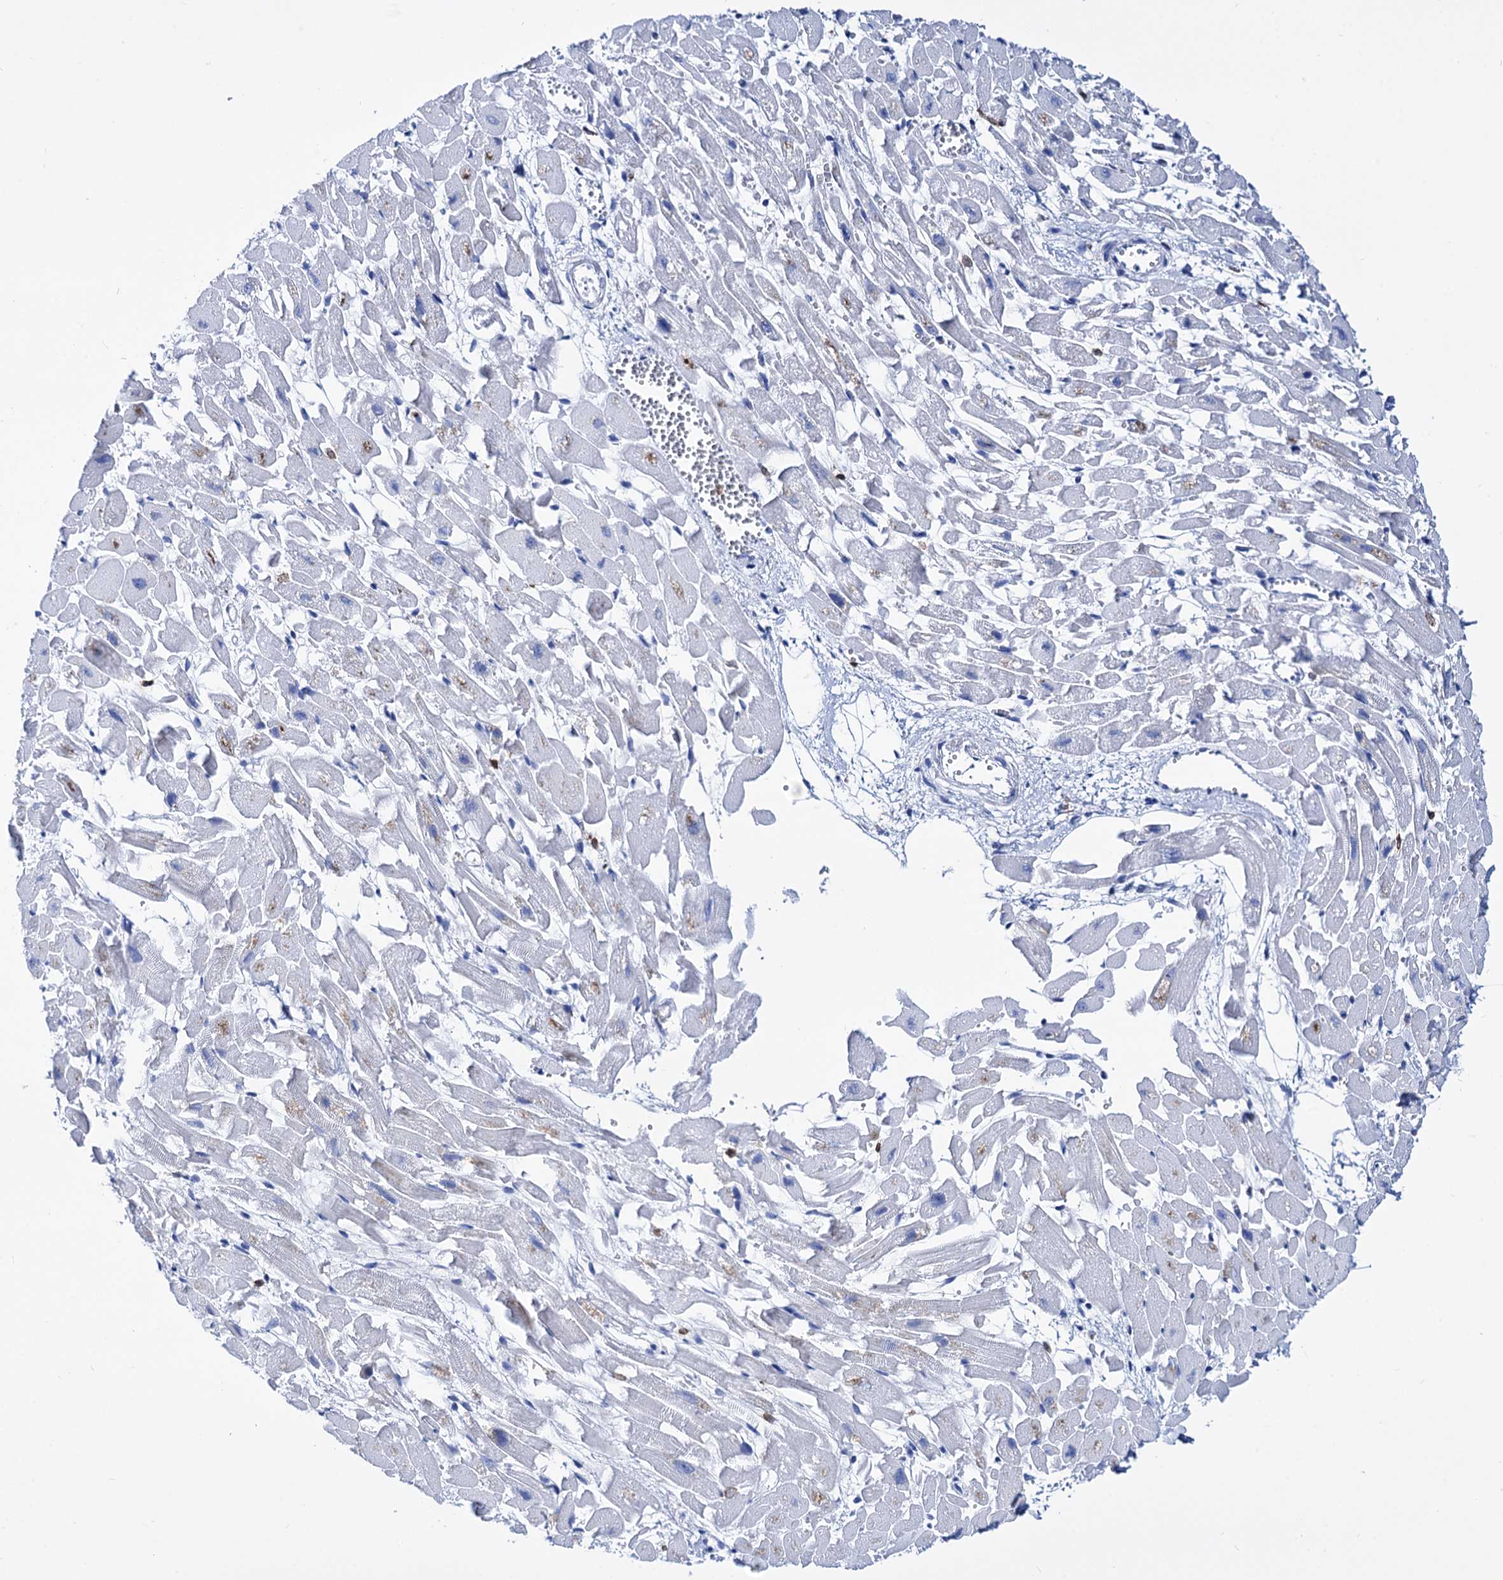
{"staining": {"intensity": "negative", "quantity": "none", "location": "none"}, "tissue": "heart muscle", "cell_type": "Cardiomyocytes", "image_type": "normal", "snomed": [{"axis": "morphology", "description": "Normal tissue, NOS"}, {"axis": "topography", "description": "Heart"}], "caption": "A micrograph of heart muscle stained for a protein displays no brown staining in cardiomyocytes. (DAB (3,3'-diaminobenzidine) immunohistochemistry (IHC) with hematoxylin counter stain).", "gene": "DEF6", "patient": {"sex": "female", "age": 64}}